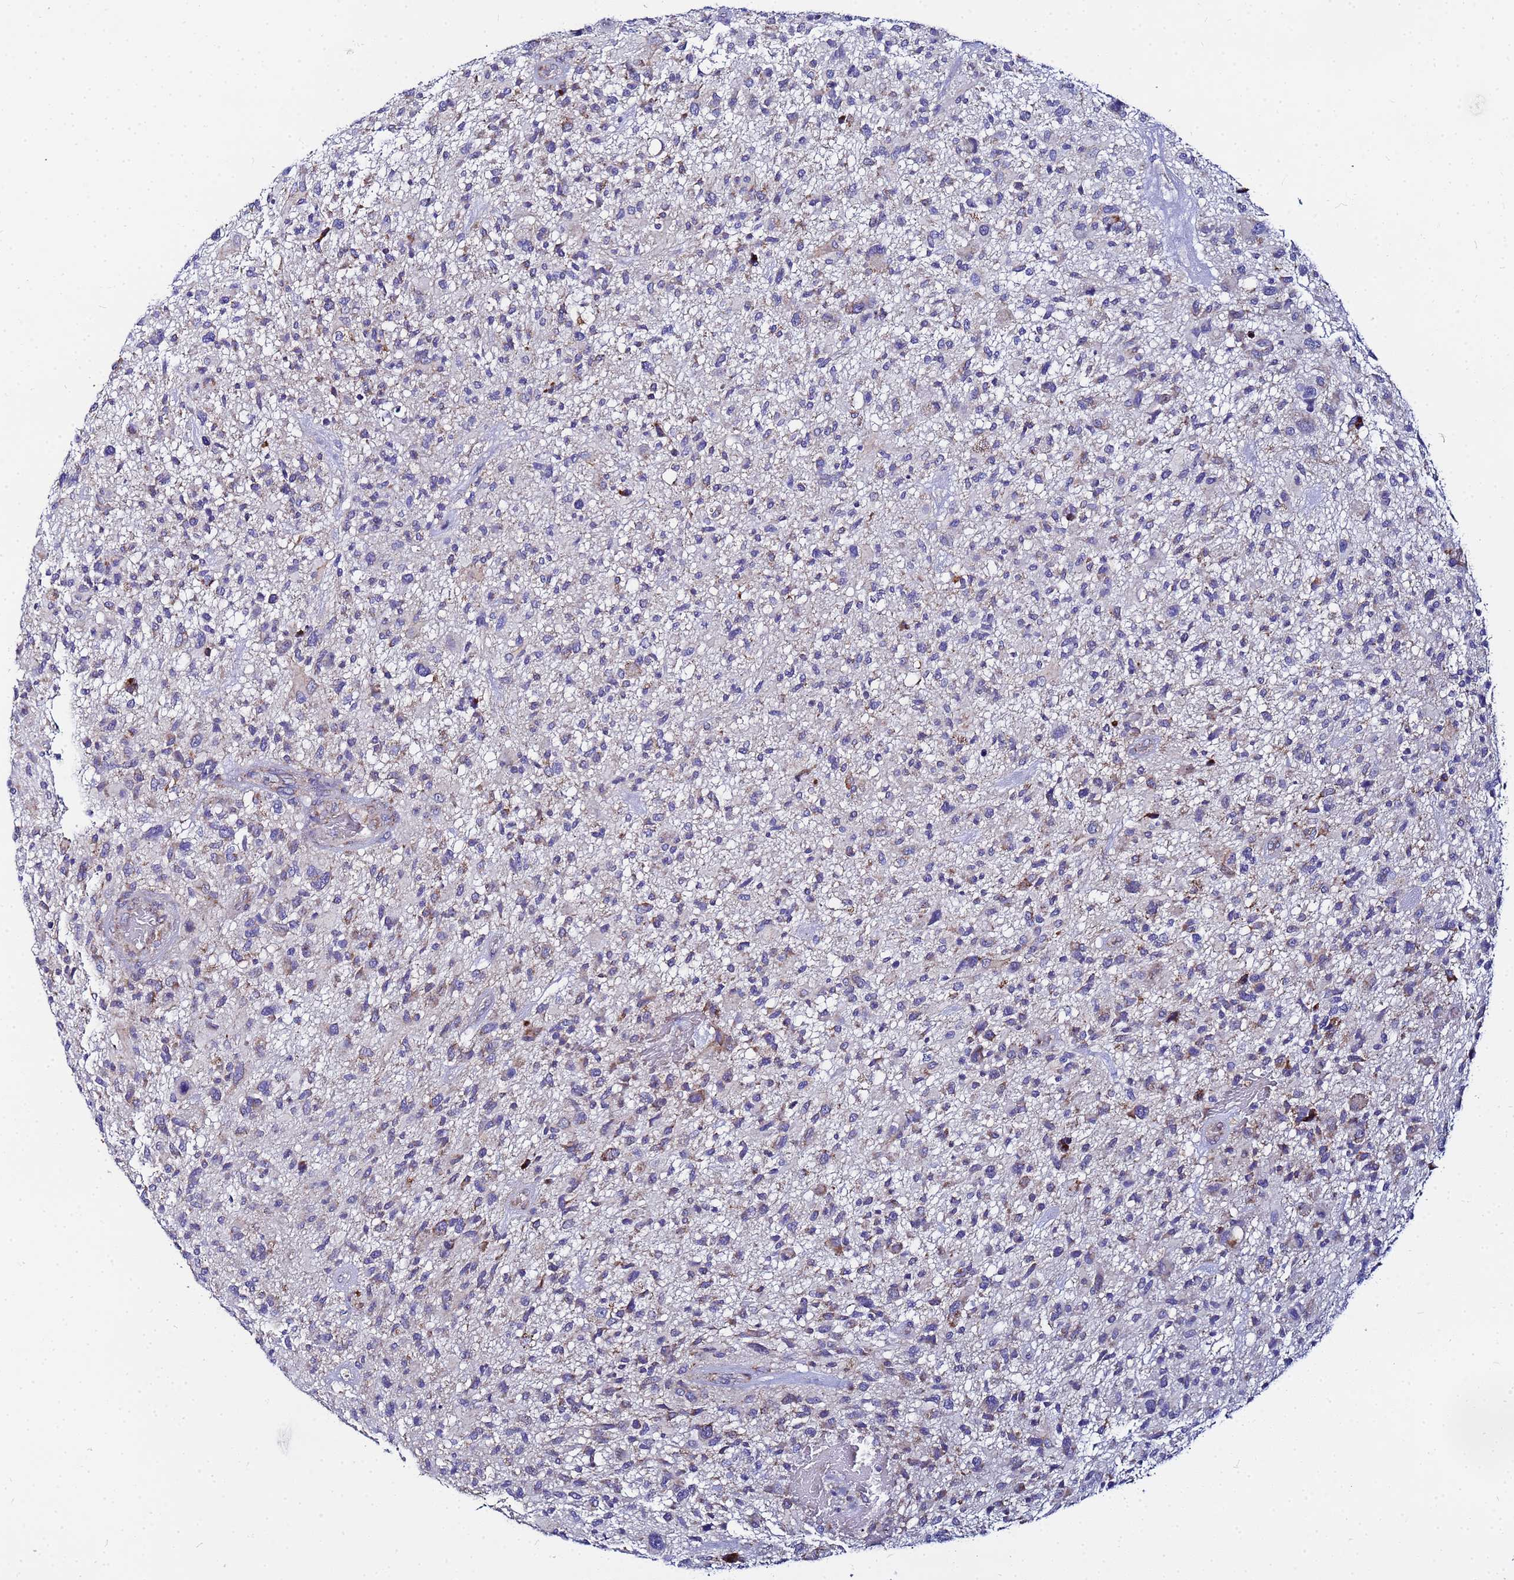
{"staining": {"intensity": "weak", "quantity": "<25%", "location": "cytoplasmic/membranous"}, "tissue": "glioma", "cell_type": "Tumor cells", "image_type": "cancer", "snomed": [{"axis": "morphology", "description": "Glioma, malignant, High grade"}, {"axis": "topography", "description": "Brain"}], "caption": "IHC micrograph of neoplastic tissue: malignant high-grade glioma stained with DAB reveals no significant protein positivity in tumor cells.", "gene": "FAHD2A", "patient": {"sex": "male", "age": 47}}